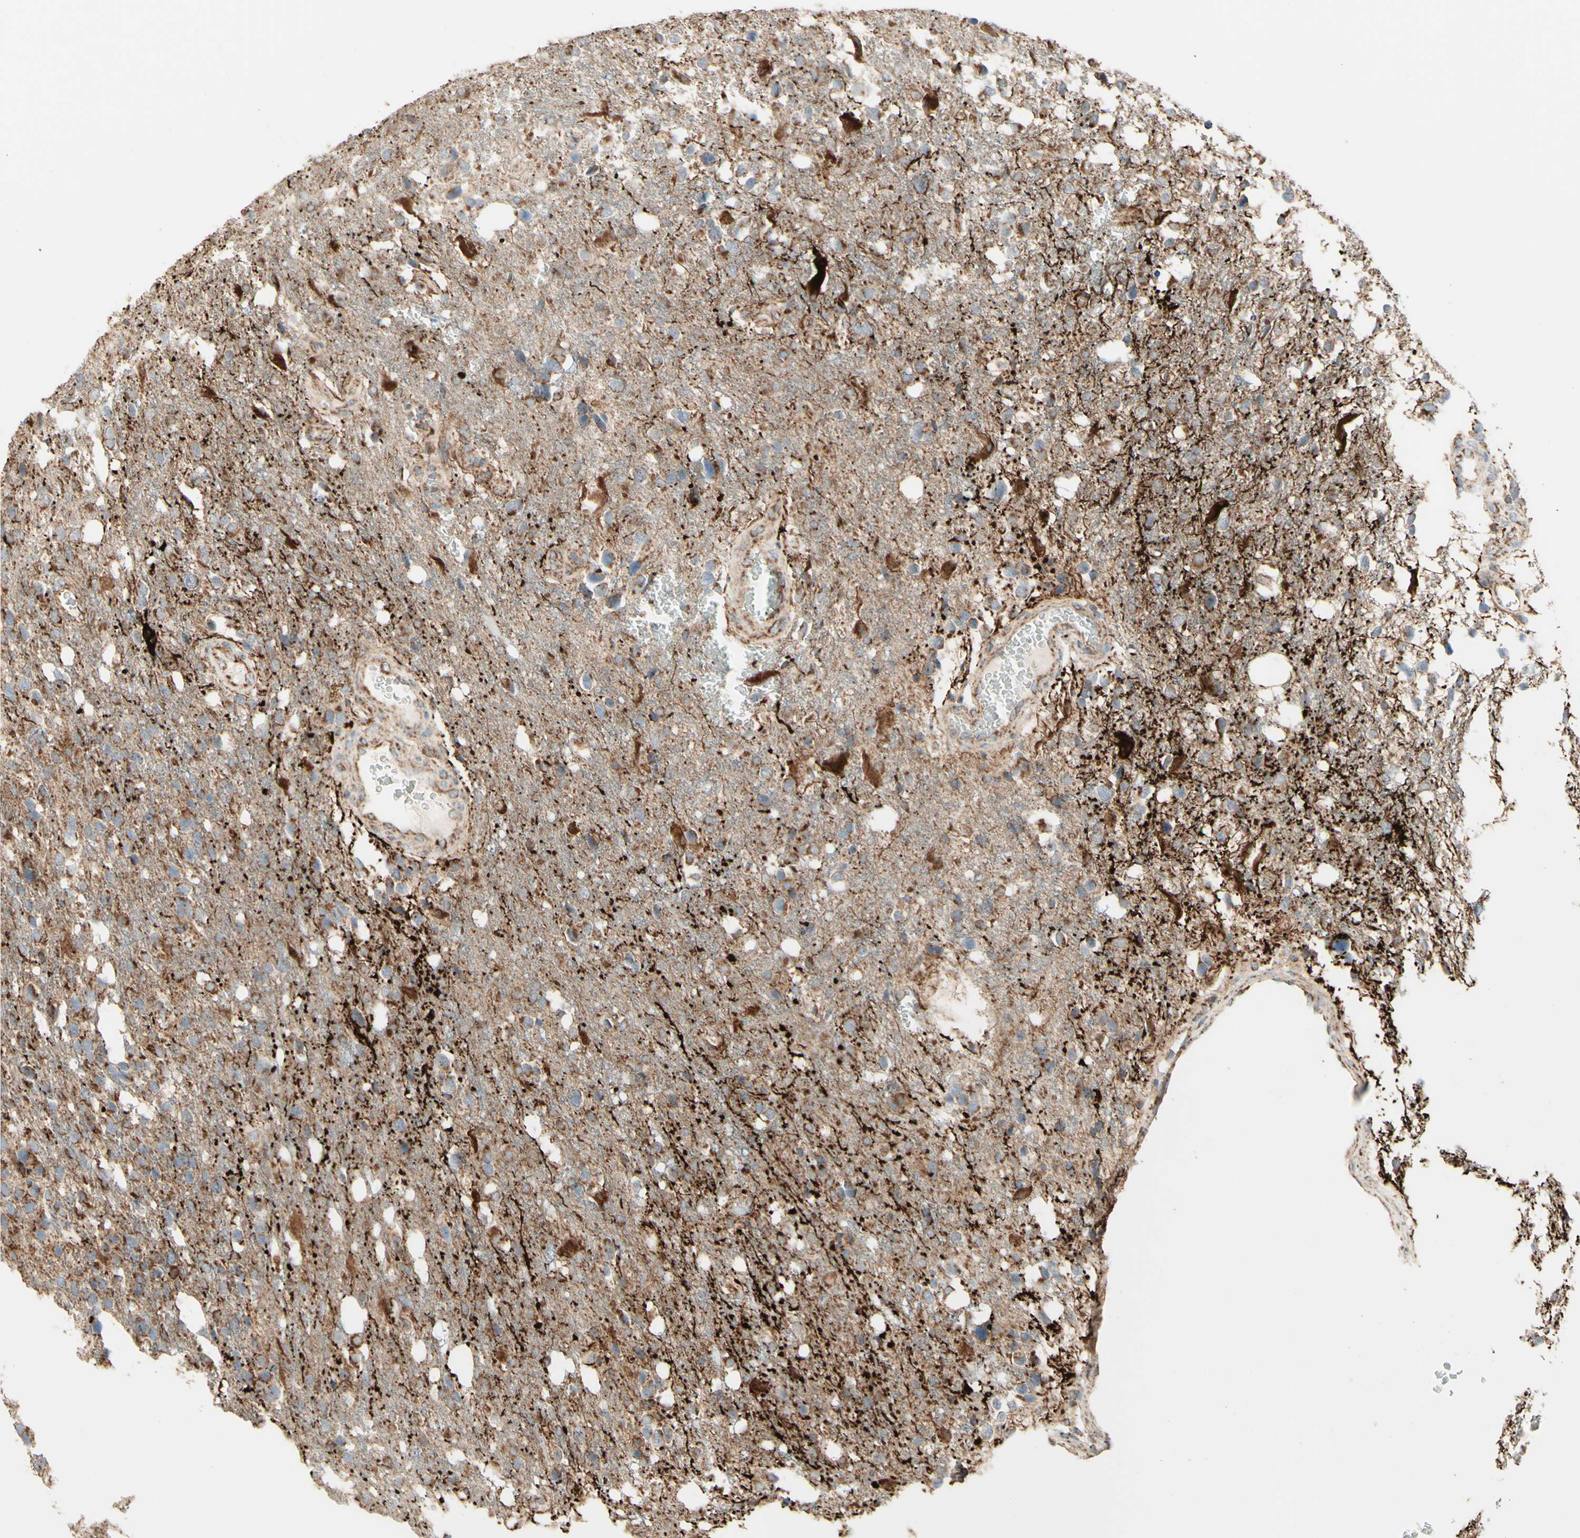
{"staining": {"intensity": "moderate", "quantity": "25%-75%", "location": "cytoplasmic/membranous"}, "tissue": "glioma", "cell_type": "Tumor cells", "image_type": "cancer", "snomed": [{"axis": "morphology", "description": "Glioma, malignant, High grade"}, {"axis": "topography", "description": "Brain"}], "caption": "A medium amount of moderate cytoplasmic/membranous positivity is seen in about 25%-75% of tumor cells in glioma tissue.", "gene": "ARMC10", "patient": {"sex": "female", "age": 58}}